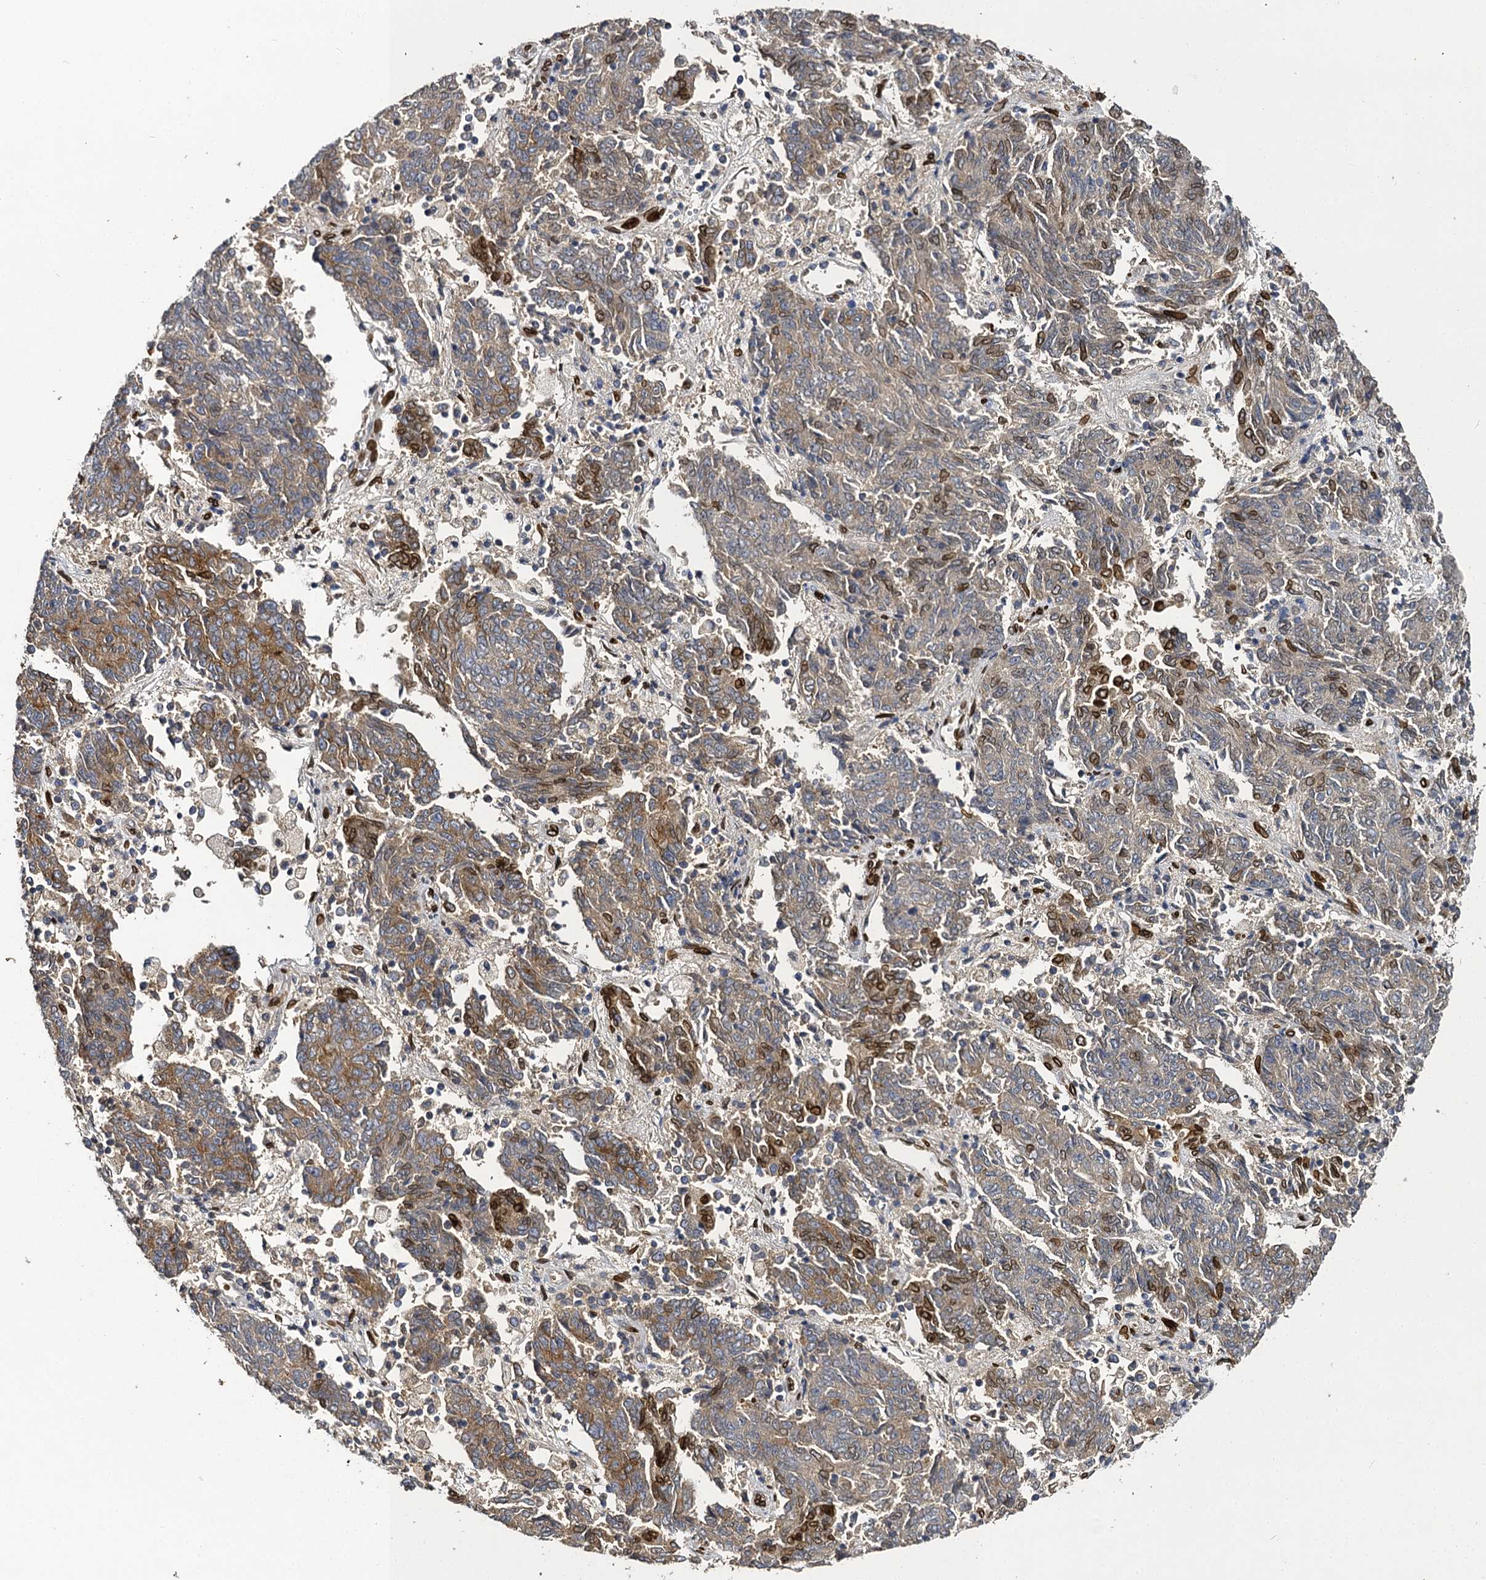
{"staining": {"intensity": "moderate", "quantity": "<25%", "location": "cytoplasmic/membranous"}, "tissue": "endometrial cancer", "cell_type": "Tumor cells", "image_type": "cancer", "snomed": [{"axis": "morphology", "description": "Adenocarcinoma, NOS"}, {"axis": "topography", "description": "Endometrium"}], "caption": "IHC histopathology image of adenocarcinoma (endometrial) stained for a protein (brown), which reveals low levels of moderate cytoplasmic/membranous expression in approximately <25% of tumor cells.", "gene": "SLC11A2", "patient": {"sex": "female", "age": 80}}